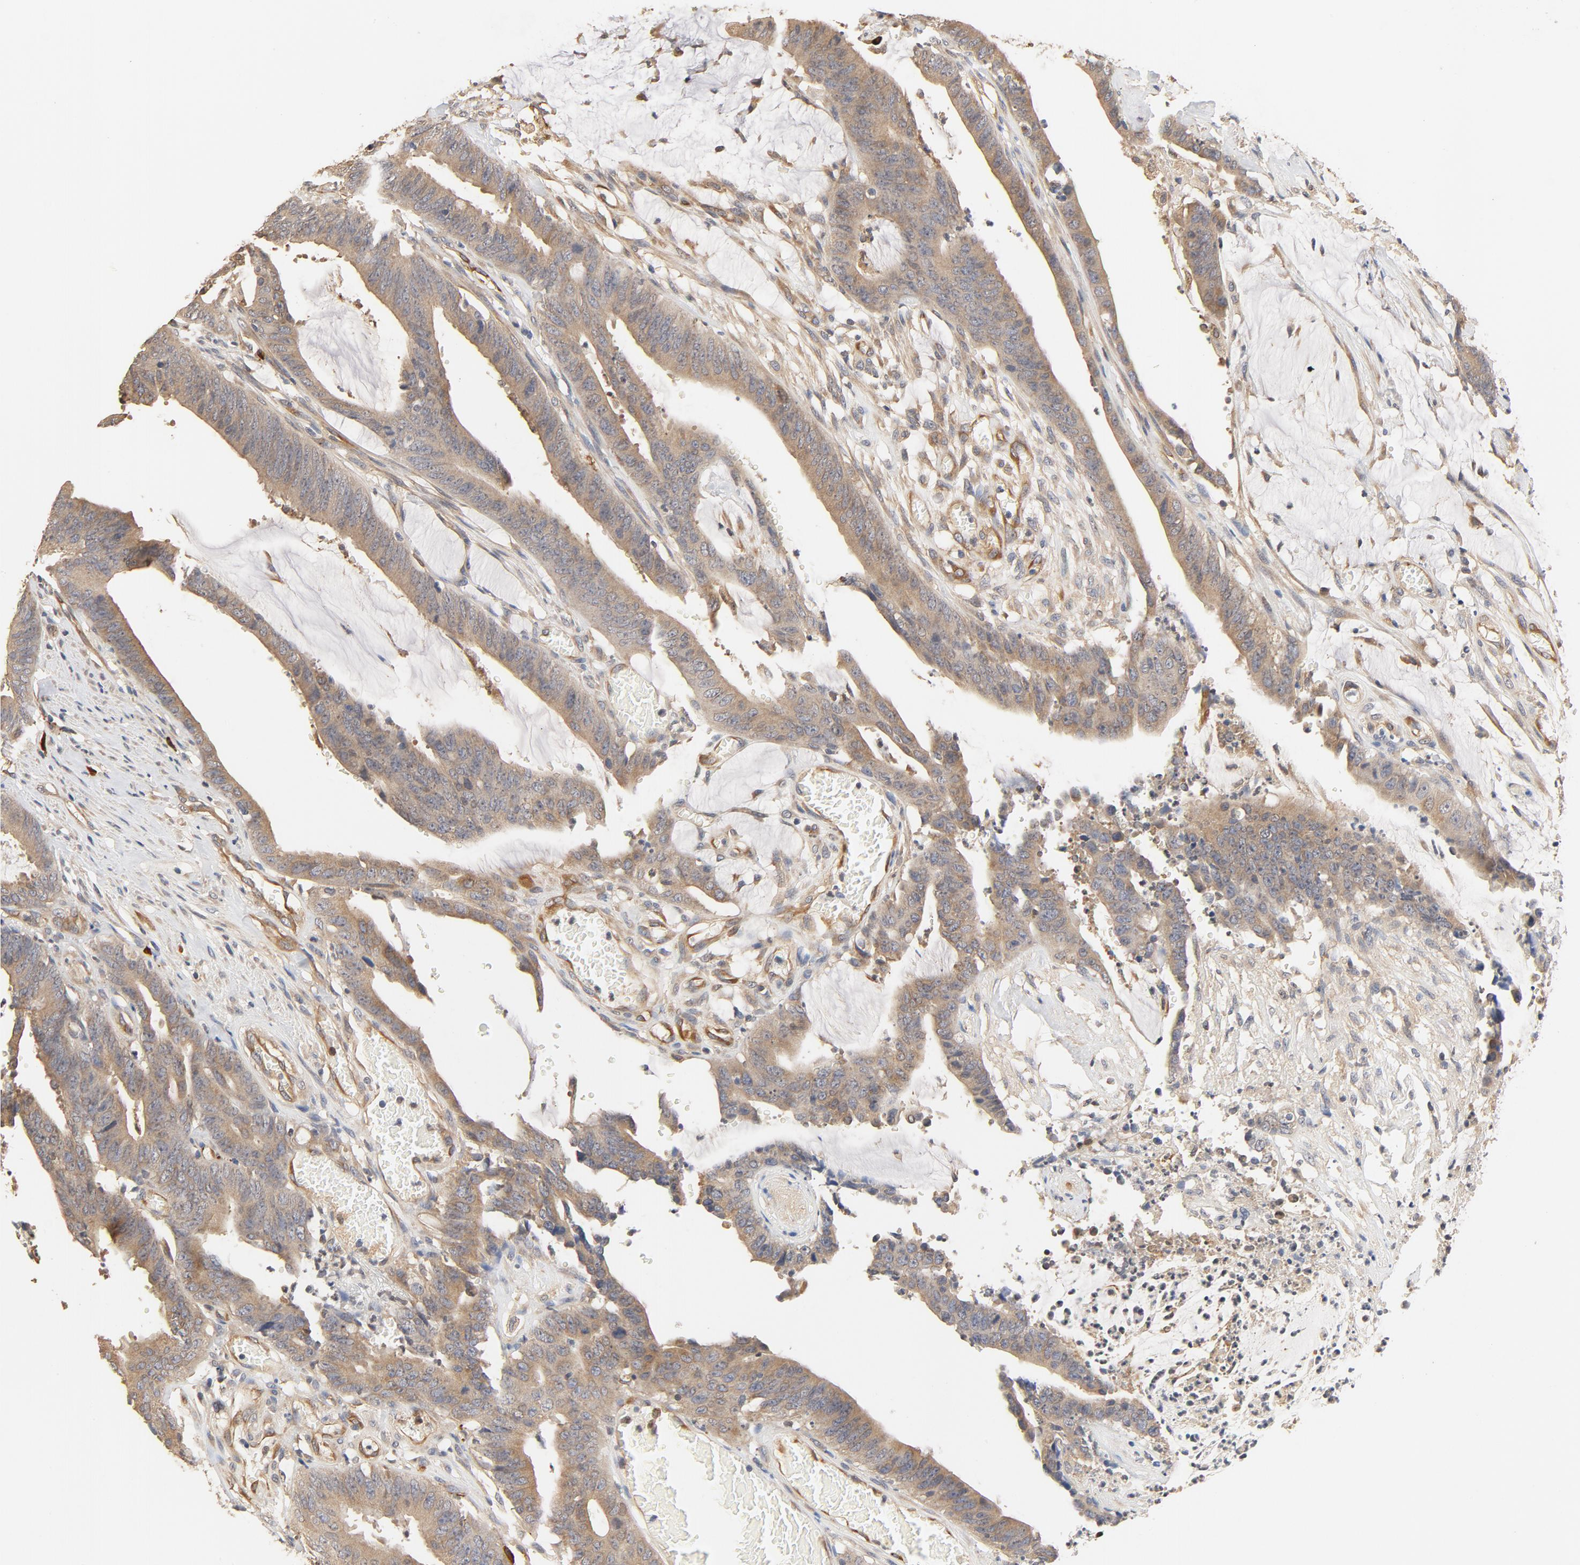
{"staining": {"intensity": "weak", "quantity": ">75%", "location": "cytoplasmic/membranous"}, "tissue": "colorectal cancer", "cell_type": "Tumor cells", "image_type": "cancer", "snomed": [{"axis": "morphology", "description": "Adenocarcinoma, NOS"}, {"axis": "topography", "description": "Rectum"}], "caption": "Protein analysis of adenocarcinoma (colorectal) tissue exhibits weak cytoplasmic/membranous positivity in approximately >75% of tumor cells. (IHC, brightfield microscopy, high magnification).", "gene": "UBE2J1", "patient": {"sex": "female", "age": 66}}